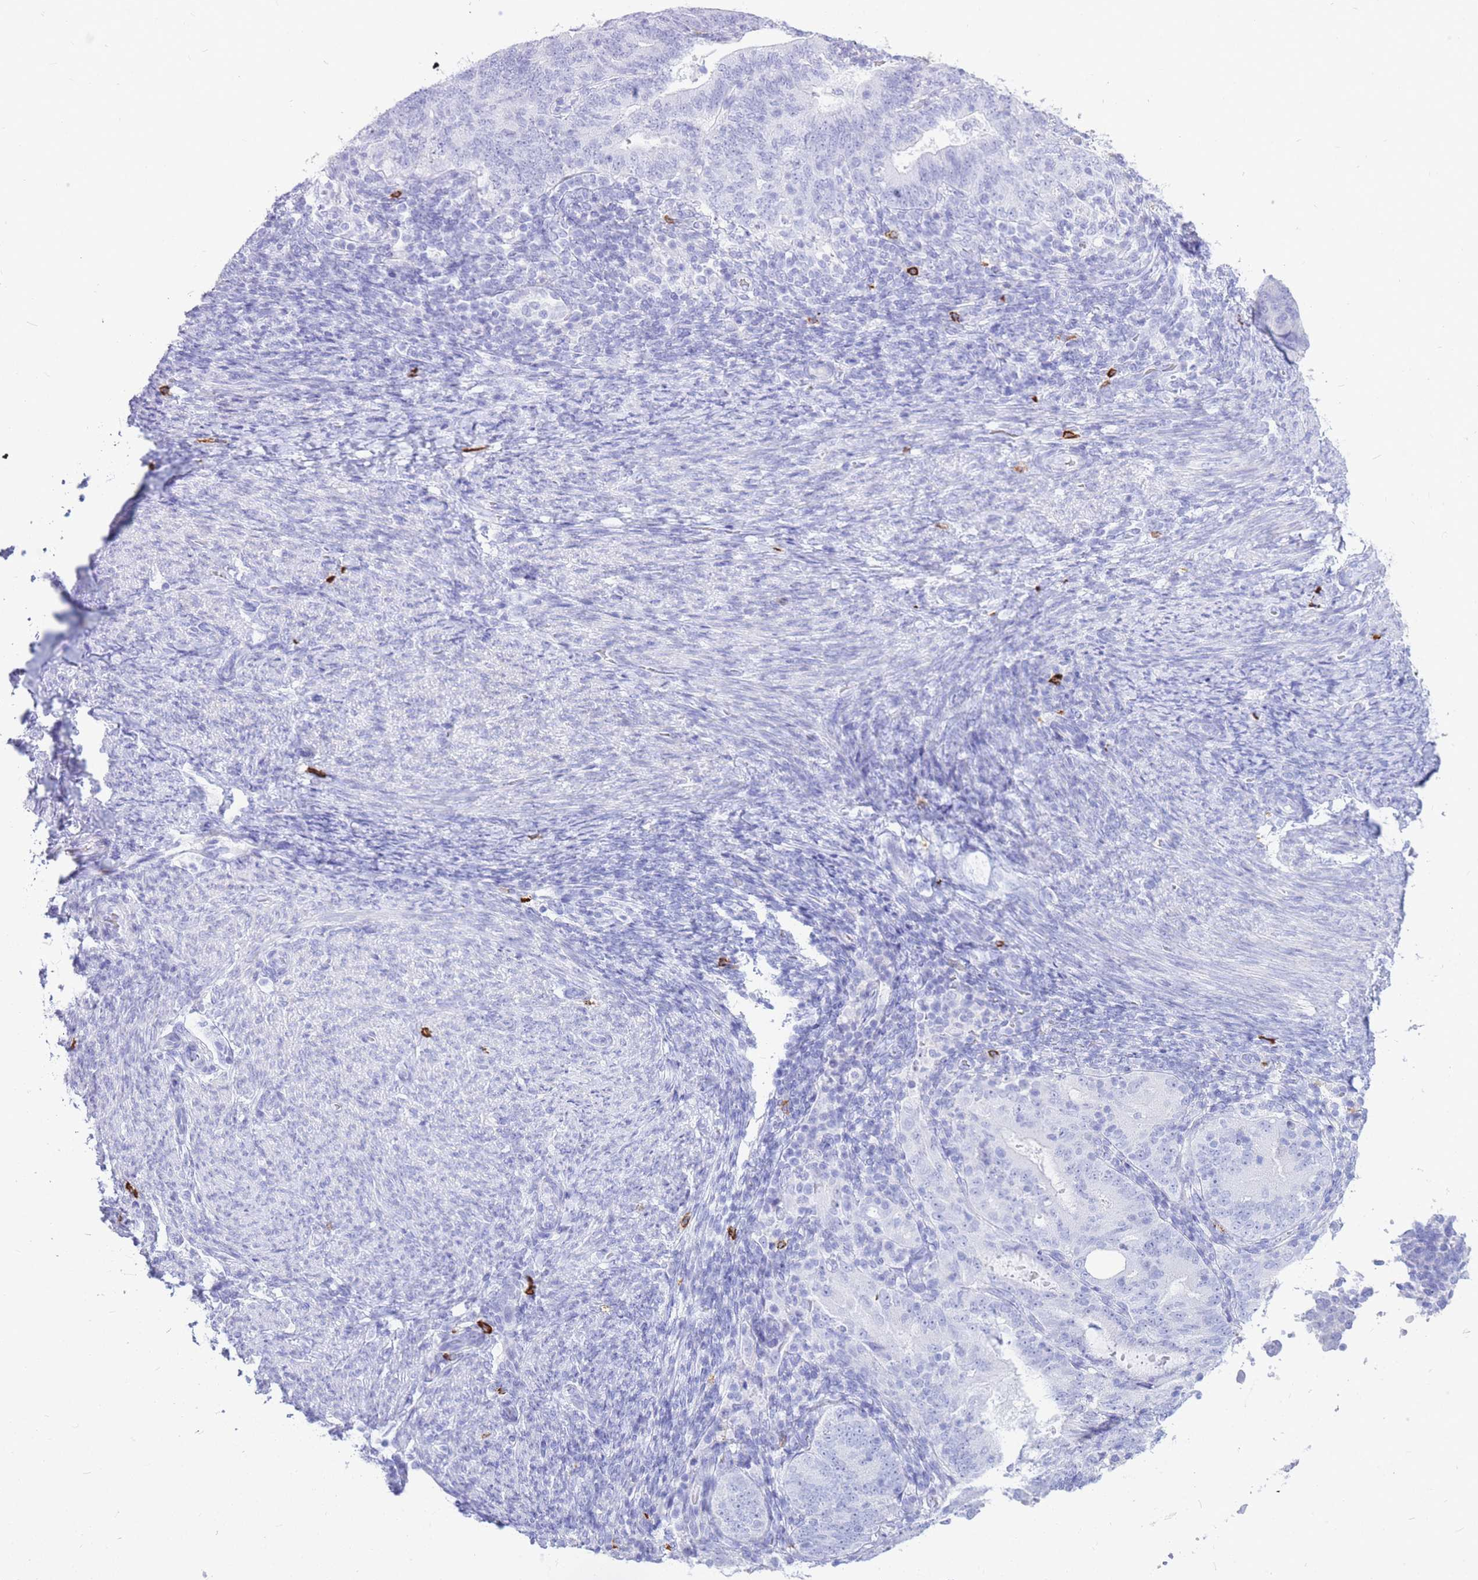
{"staining": {"intensity": "negative", "quantity": "none", "location": "none"}, "tissue": "endometrial cancer", "cell_type": "Tumor cells", "image_type": "cancer", "snomed": [{"axis": "morphology", "description": "Adenocarcinoma, NOS"}, {"axis": "topography", "description": "Endometrium"}], "caption": "Protein analysis of endometrial cancer shows no significant positivity in tumor cells.", "gene": "HERC1", "patient": {"sex": "female", "age": 70}}